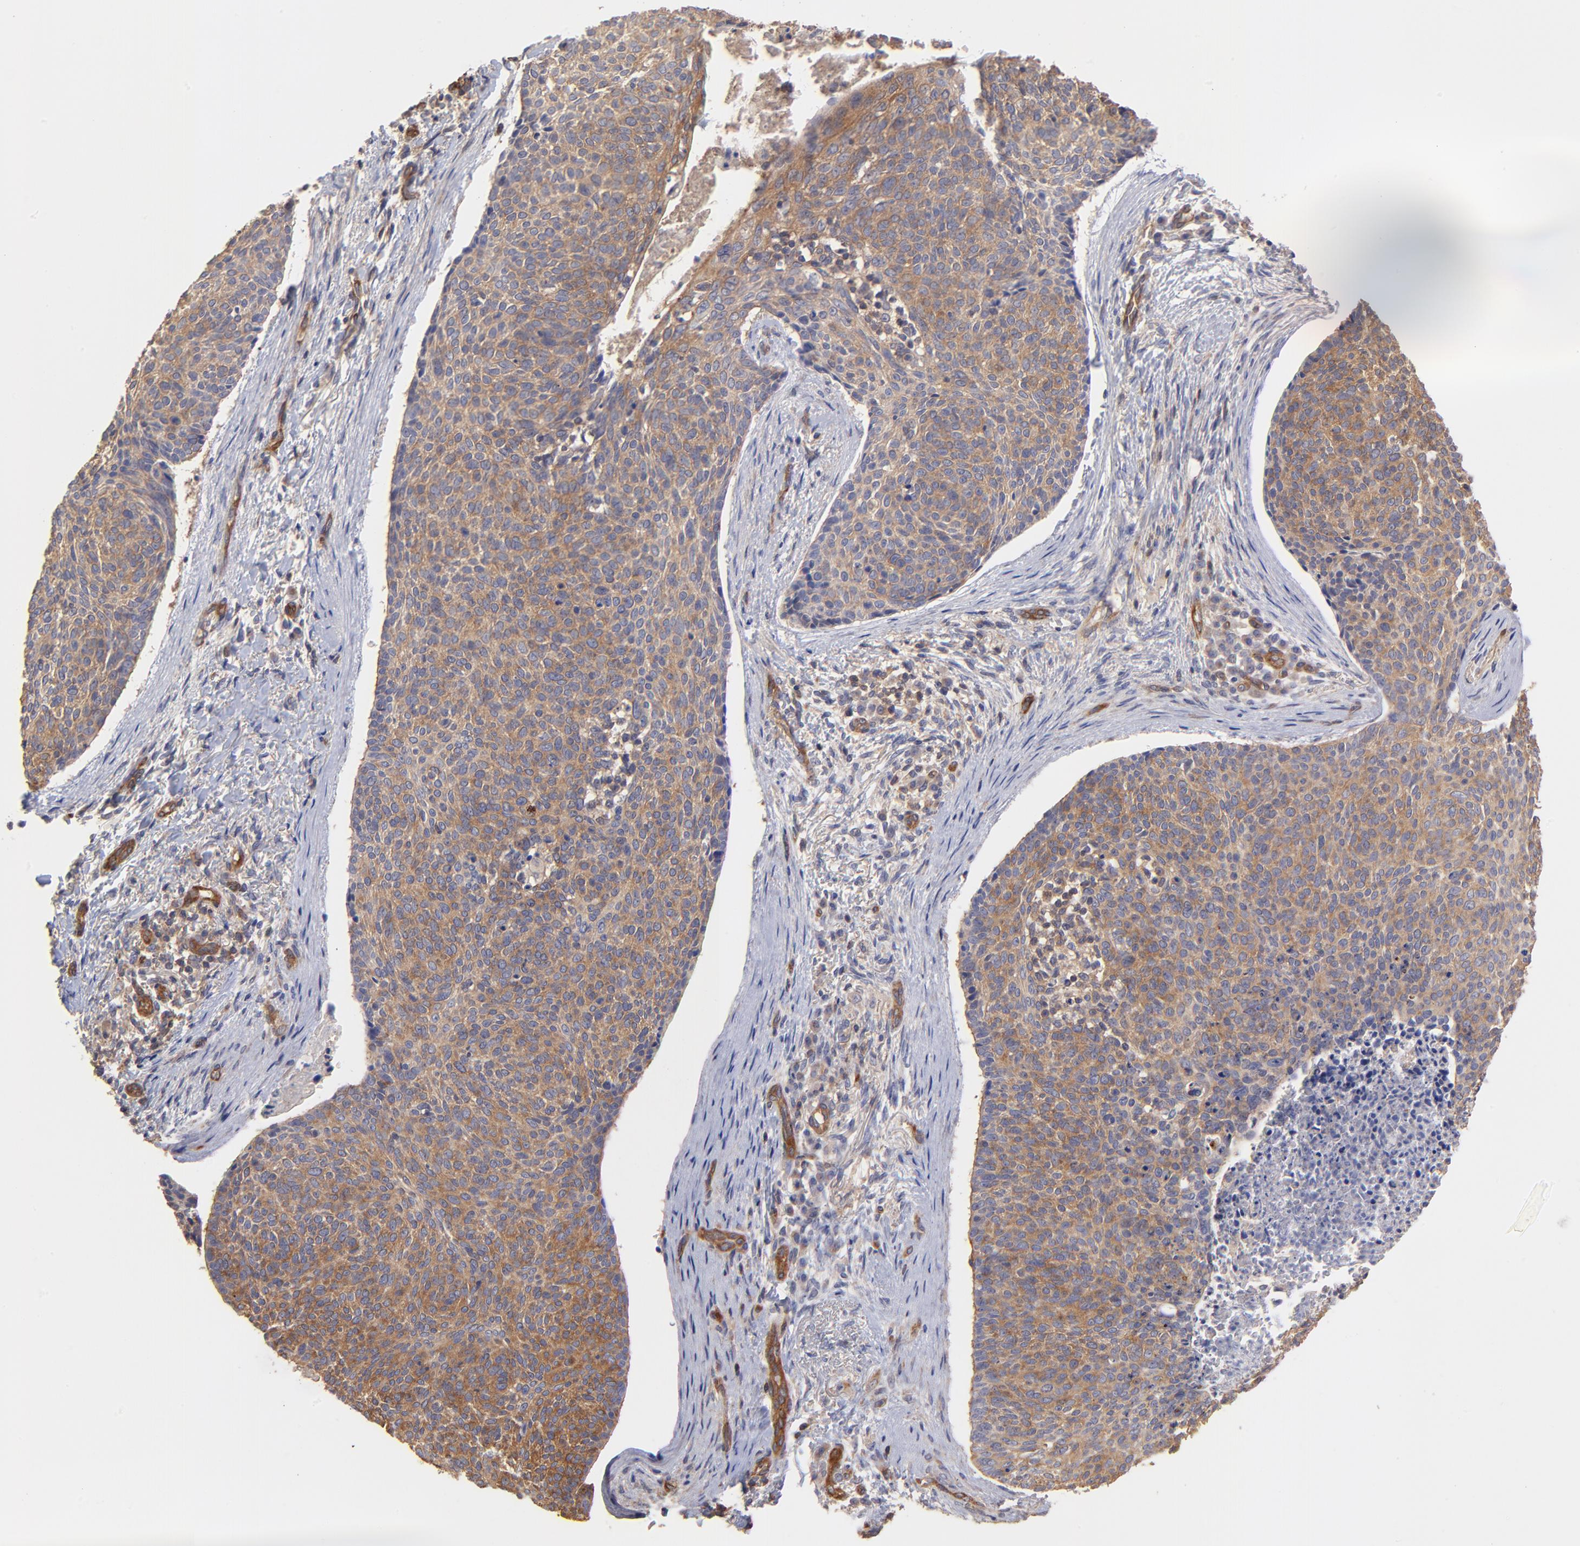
{"staining": {"intensity": "moderate", "quantity": ">75%", "location": "cytoplasmic/membranous"}, "tissue": "skin cancer", "cell_type": "Tumor cells", "image_type": "cancer", "snomed": [{"axis": "morphology", "description": "Normal tissue, NOS"}, {"axis": "morphology", "description": "Basal cell carcinoma"}, {"axis": "topography", "description": "Skin"}], "caption": "Immunohistochemical staining of basal cell carcinoma (skin) reveals moderate cytoplasmic/membranous protein staining in about >75% of tumor cells. Using DAB (3,3'-diaminobenzidine) (brown) and hematoxylin (blue) stains, captured at high magnification using brightfield microscopy.", "gene": "ASB7", "patient": {"sex": "female", "age": 57}}